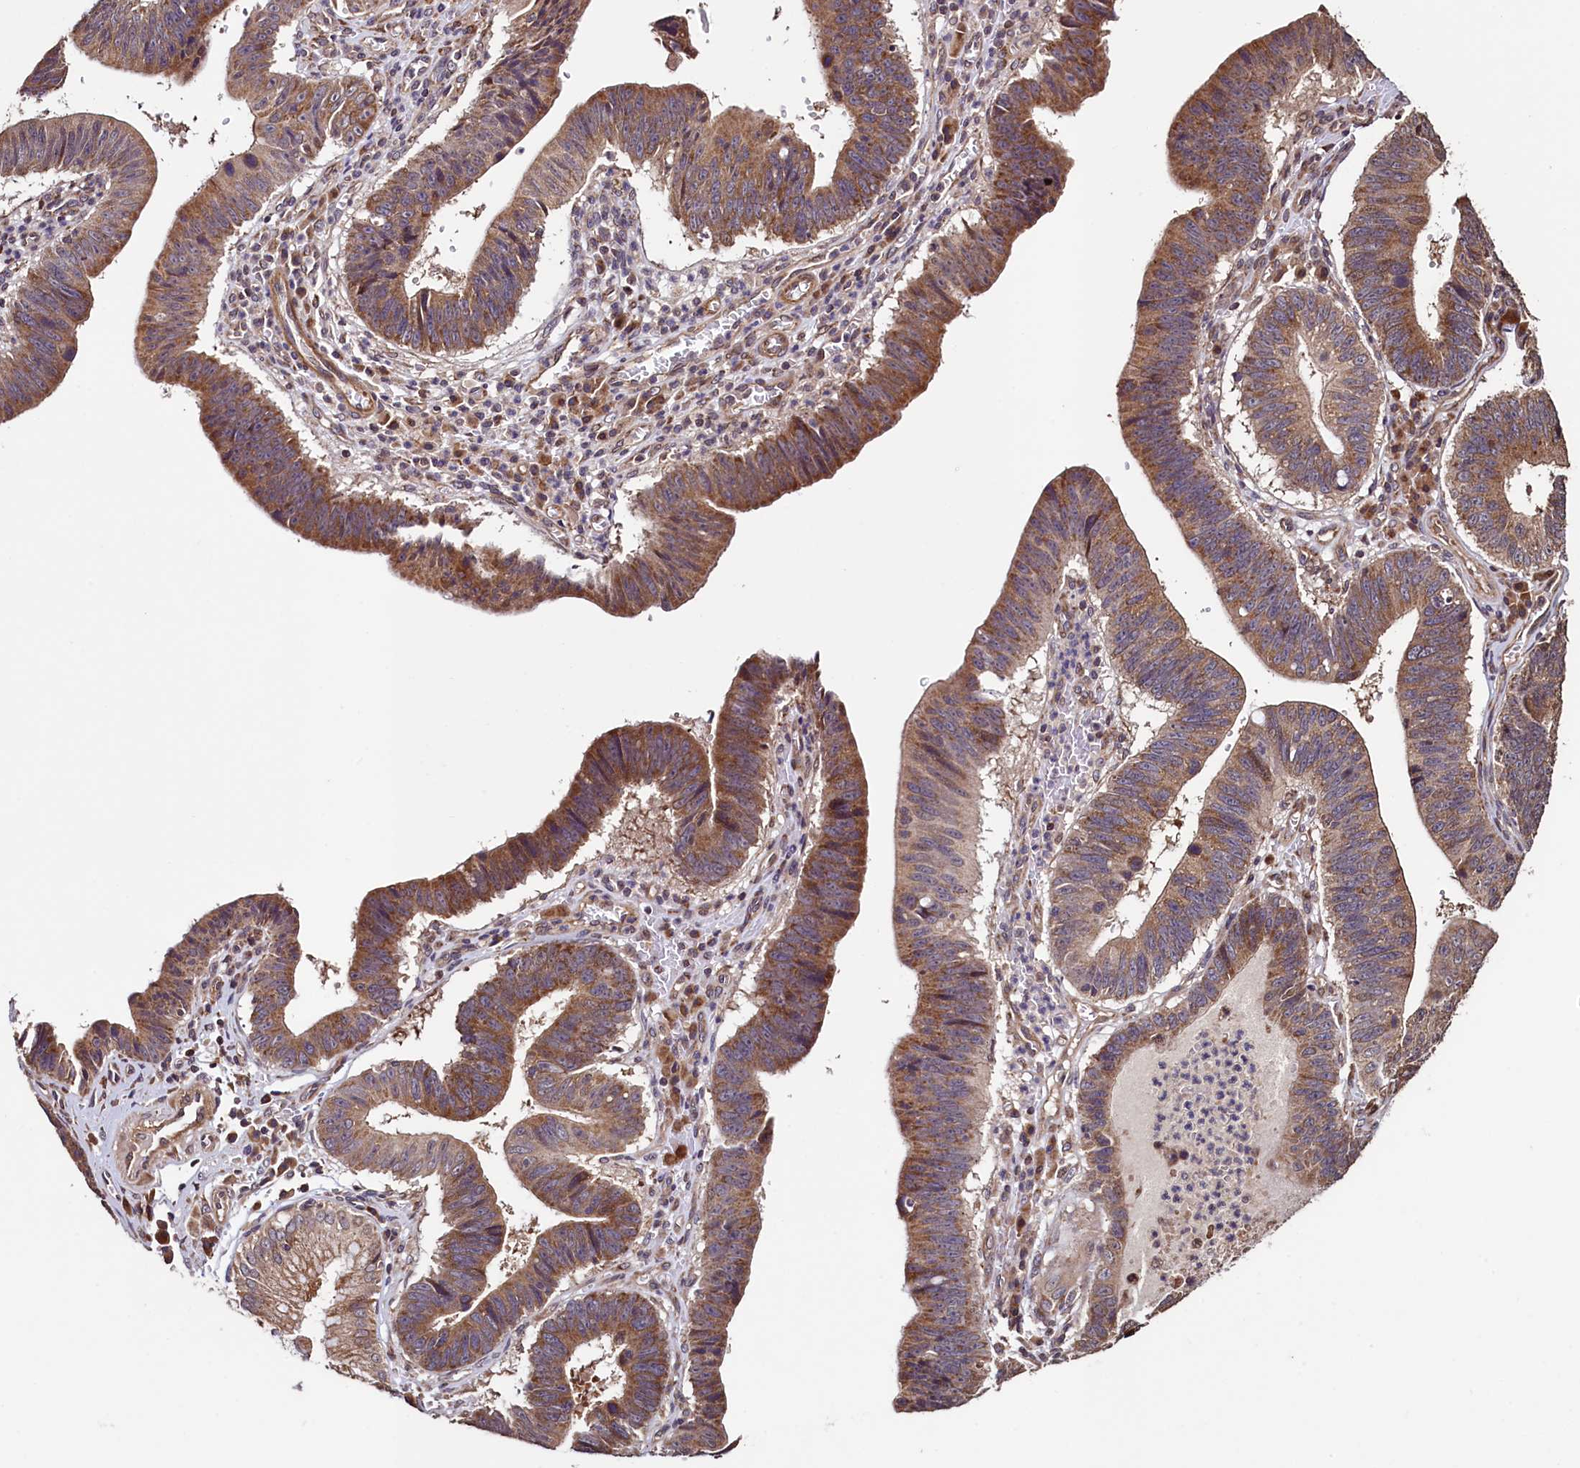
{"staining": {"intensity": "moderate", "quantity": ">75%", "location": "cytoplasmic/membranous"}, "tissue": "stomach cancer", "cell_type": "Tumor cells", "image_type": "cancer", "snomed": [{"axis": "morphology", "description": "Adenocarcinoma, NOS"}, {"axis": "topography", "description": "Stomach"}], "caption": "Adenocarcinoma (stomach) tissue exhibits moderate cytoplasmic/membranous expression in approximately >75% of tumor cells", "gene": "RBFA", "patient": {"sex": "male", "age": 59}}